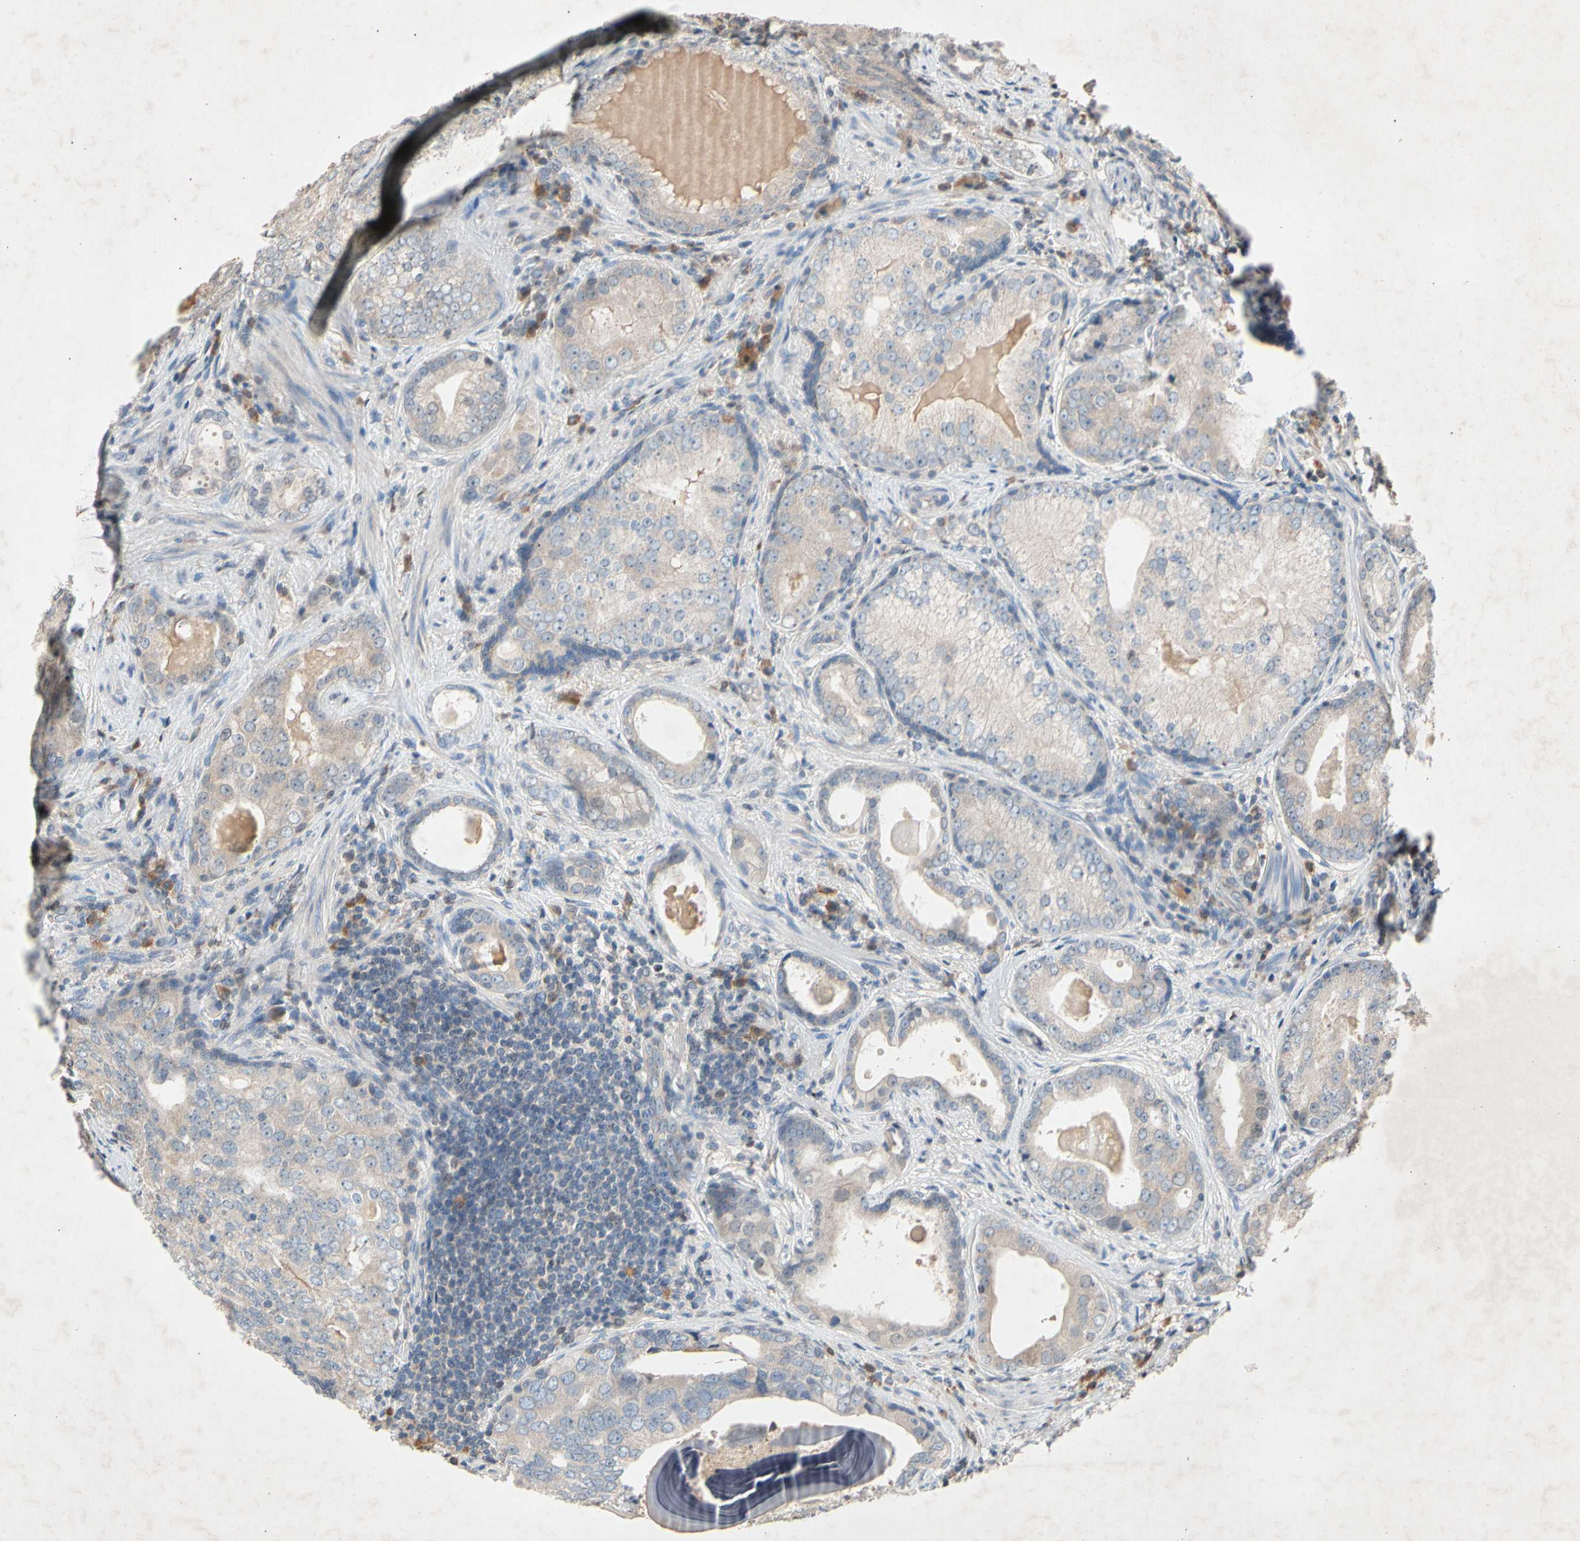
{"staining": {"intensity": "weak", "quantity": ">75%", "location": "cytoplasmic/membranous"}, "tissue": "prostate cancer", "cell_type": "Tumor cells", "image_type": "cancer", "snomed": [{"axis": "morphology", "description": "Adenocarcinoma, High grade"}, {"axis": "topography", "description": "Prostate"}], "caption": "Immunohistochemical staining of human prostate high-grade adenocarcinoma displays low levels of weak cytoplasmic/membranous positivity in approximately >75% of tumor cells.", "gene": "PRDX4", "patient": {"sex": "male", "age": 66}}